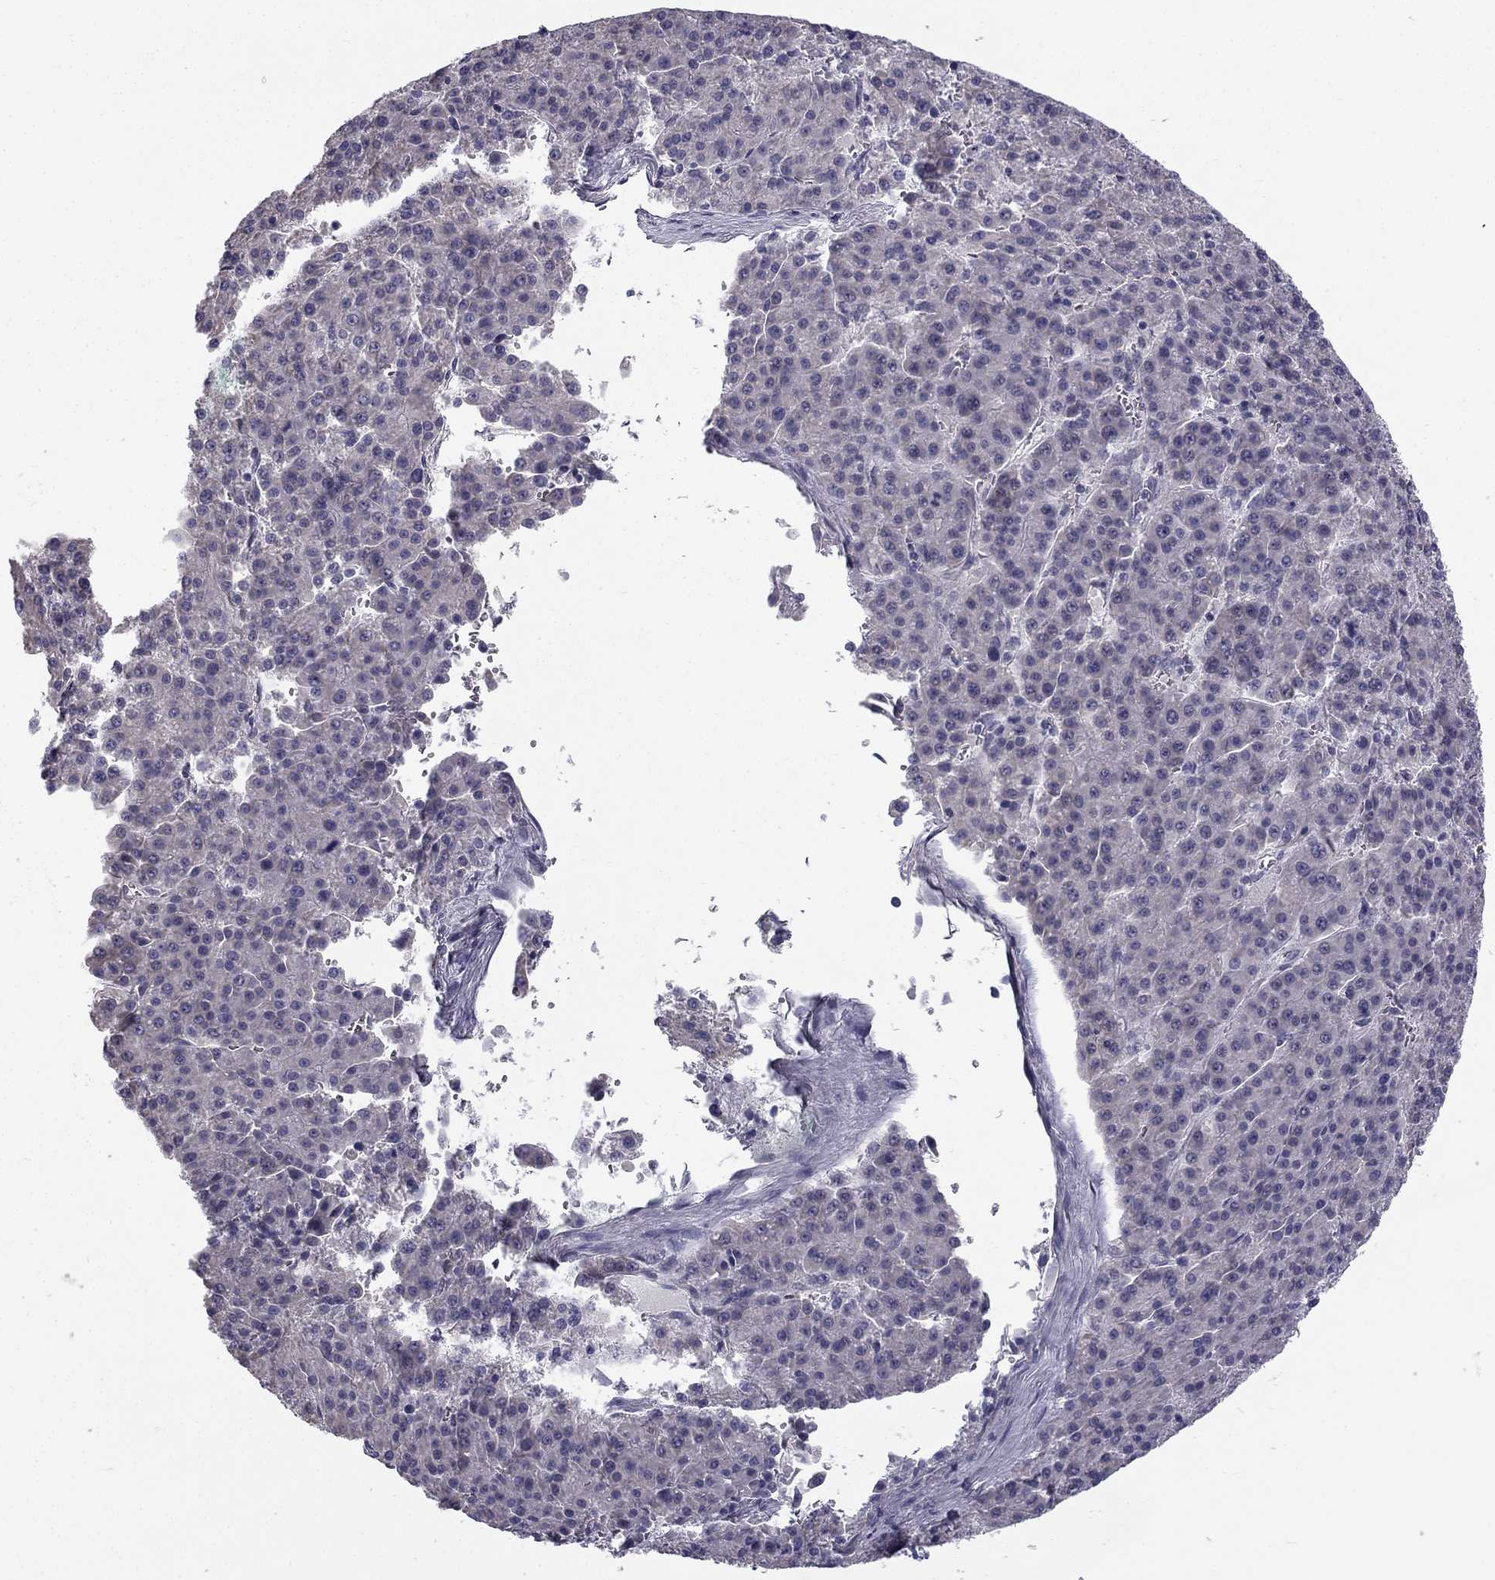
{"staining": {"intensity": "negative", "quantity": "none", "location": "none"}, "tissue": "liver cancer", "cell_type": "Tumor cells", "image_type": "cancer", "snomed": [{"axis": "morphology", "description": "Carcinoma, Hepatocellular, NOS"}, {"axis": "topography", "description": "Liver"}], "caption": "A histopathology image of human liver hepatocellular carcinoma is negative for staining in tumor cells.", "gene": "CCDC40", "patient": {"sex": "female", "age": 58}}